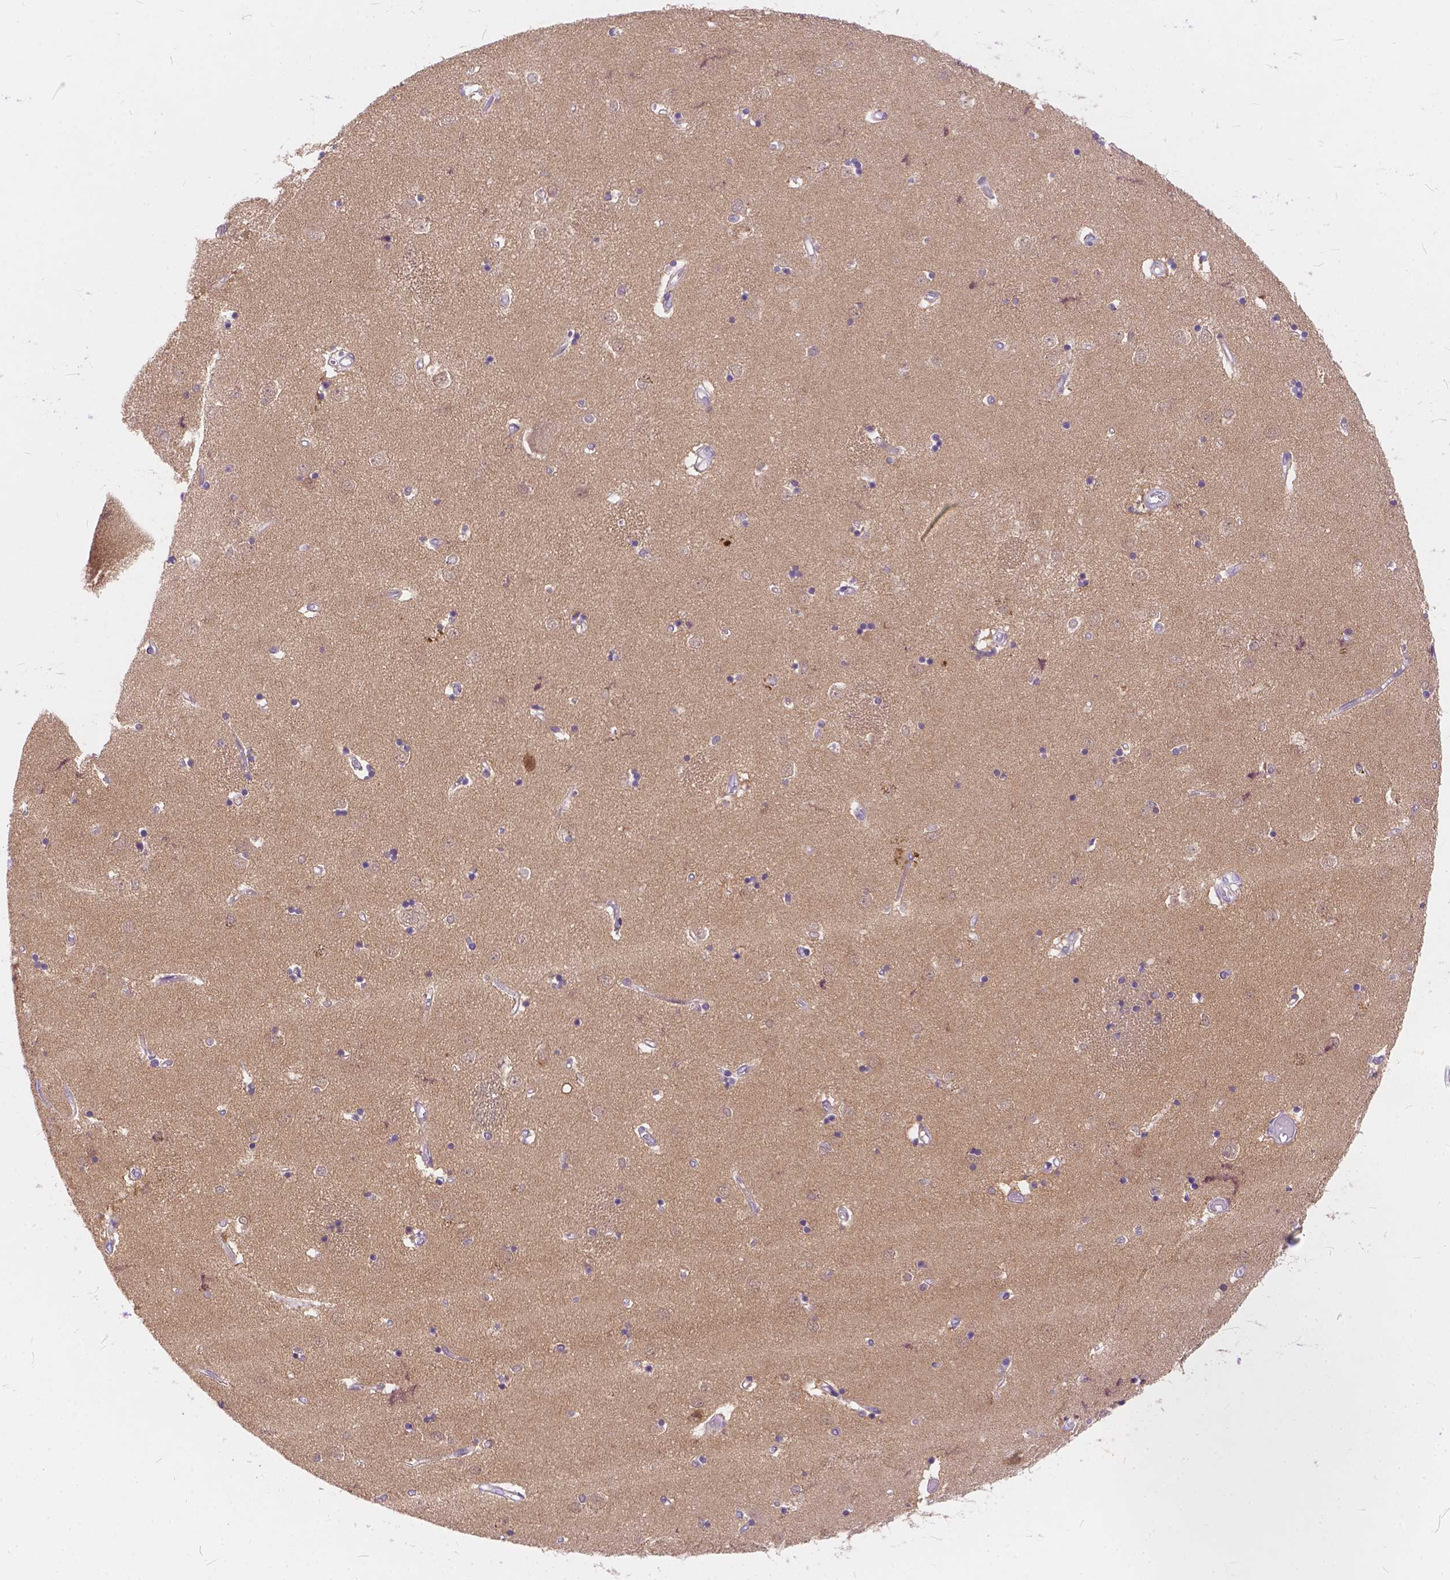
{"staining": {"intensity": "negative", "quantity": "none", "location": "none"}, "tissue": "caudate", "cell_type": "Glial cells", "image_type": "normal", "snomed": [{"axis": "morphology", "description": "Normal tissue, NOS"}, {"axis": "topography", "description": "Lateral ventricle wall"}], "caption": "Immunohistochemistry image of benign caudate: caudate stained with DAB reveals no significant protein staining in glial cells. The staining is performed using DAB (3,3'-diaminobenzidine) brown chromogen with nuclei counter-stained in using hematoxylin.", "gene": "PEX11G", "patient": {"sex": "male", "age": 54}}